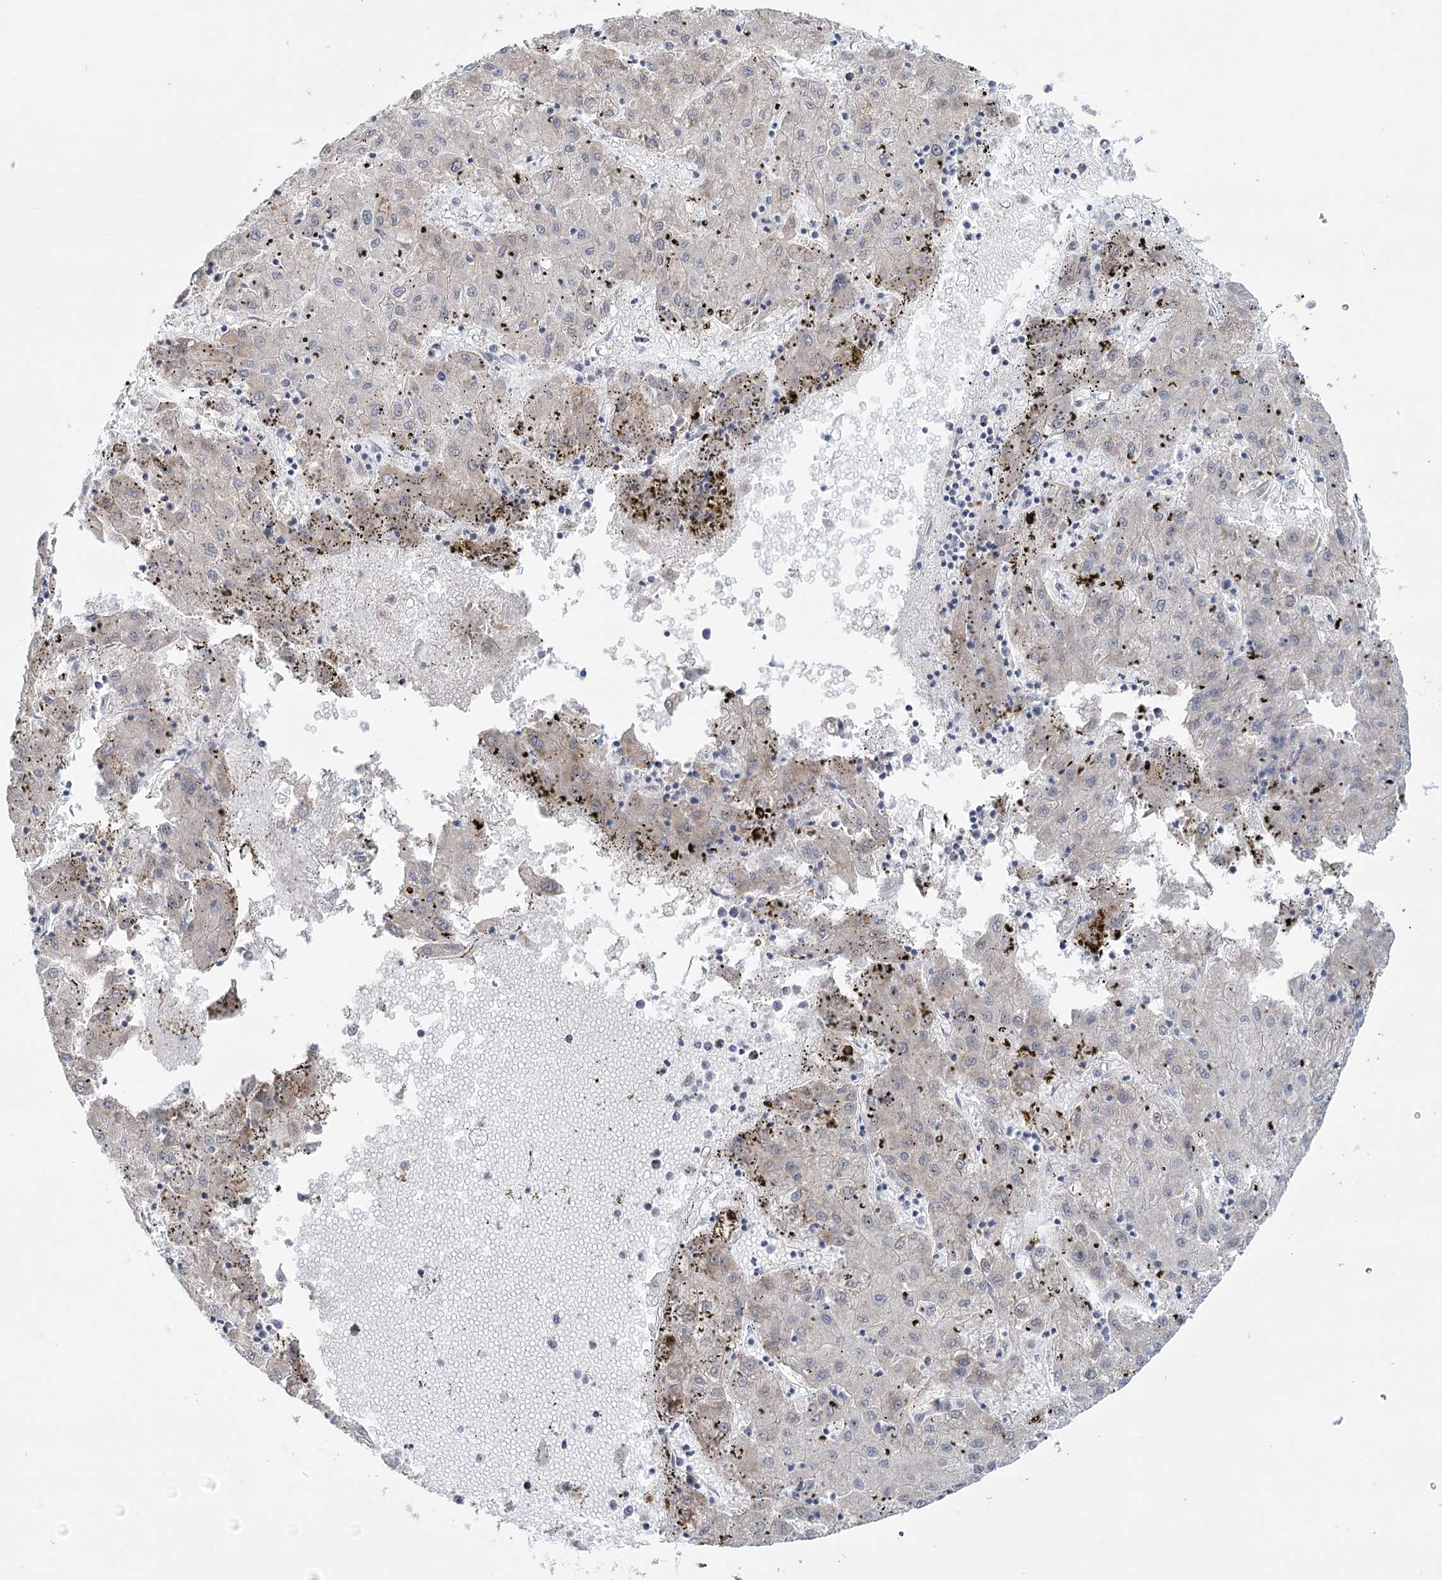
{"staining": {"intensity": "negative", "quantity": "none", "location": "none"}, "tissue": "liver cancer", "cell_type": "Tumor cells", "image_type": "cancer", "snomed": [{"axis": "morphology", "description": "Carcinoma, Hepatocellular, NOS"}, {"axis": "topography", "description": "Liver"}], "caption": "High magnification brightfield microscopy of liver cancer stained with DAB (brown) and counterstained with hematoxylin (blue): tumor cells show no significant staining.", "gene": "TMEM70", "patient": {"sex": "male", "age": 72}}